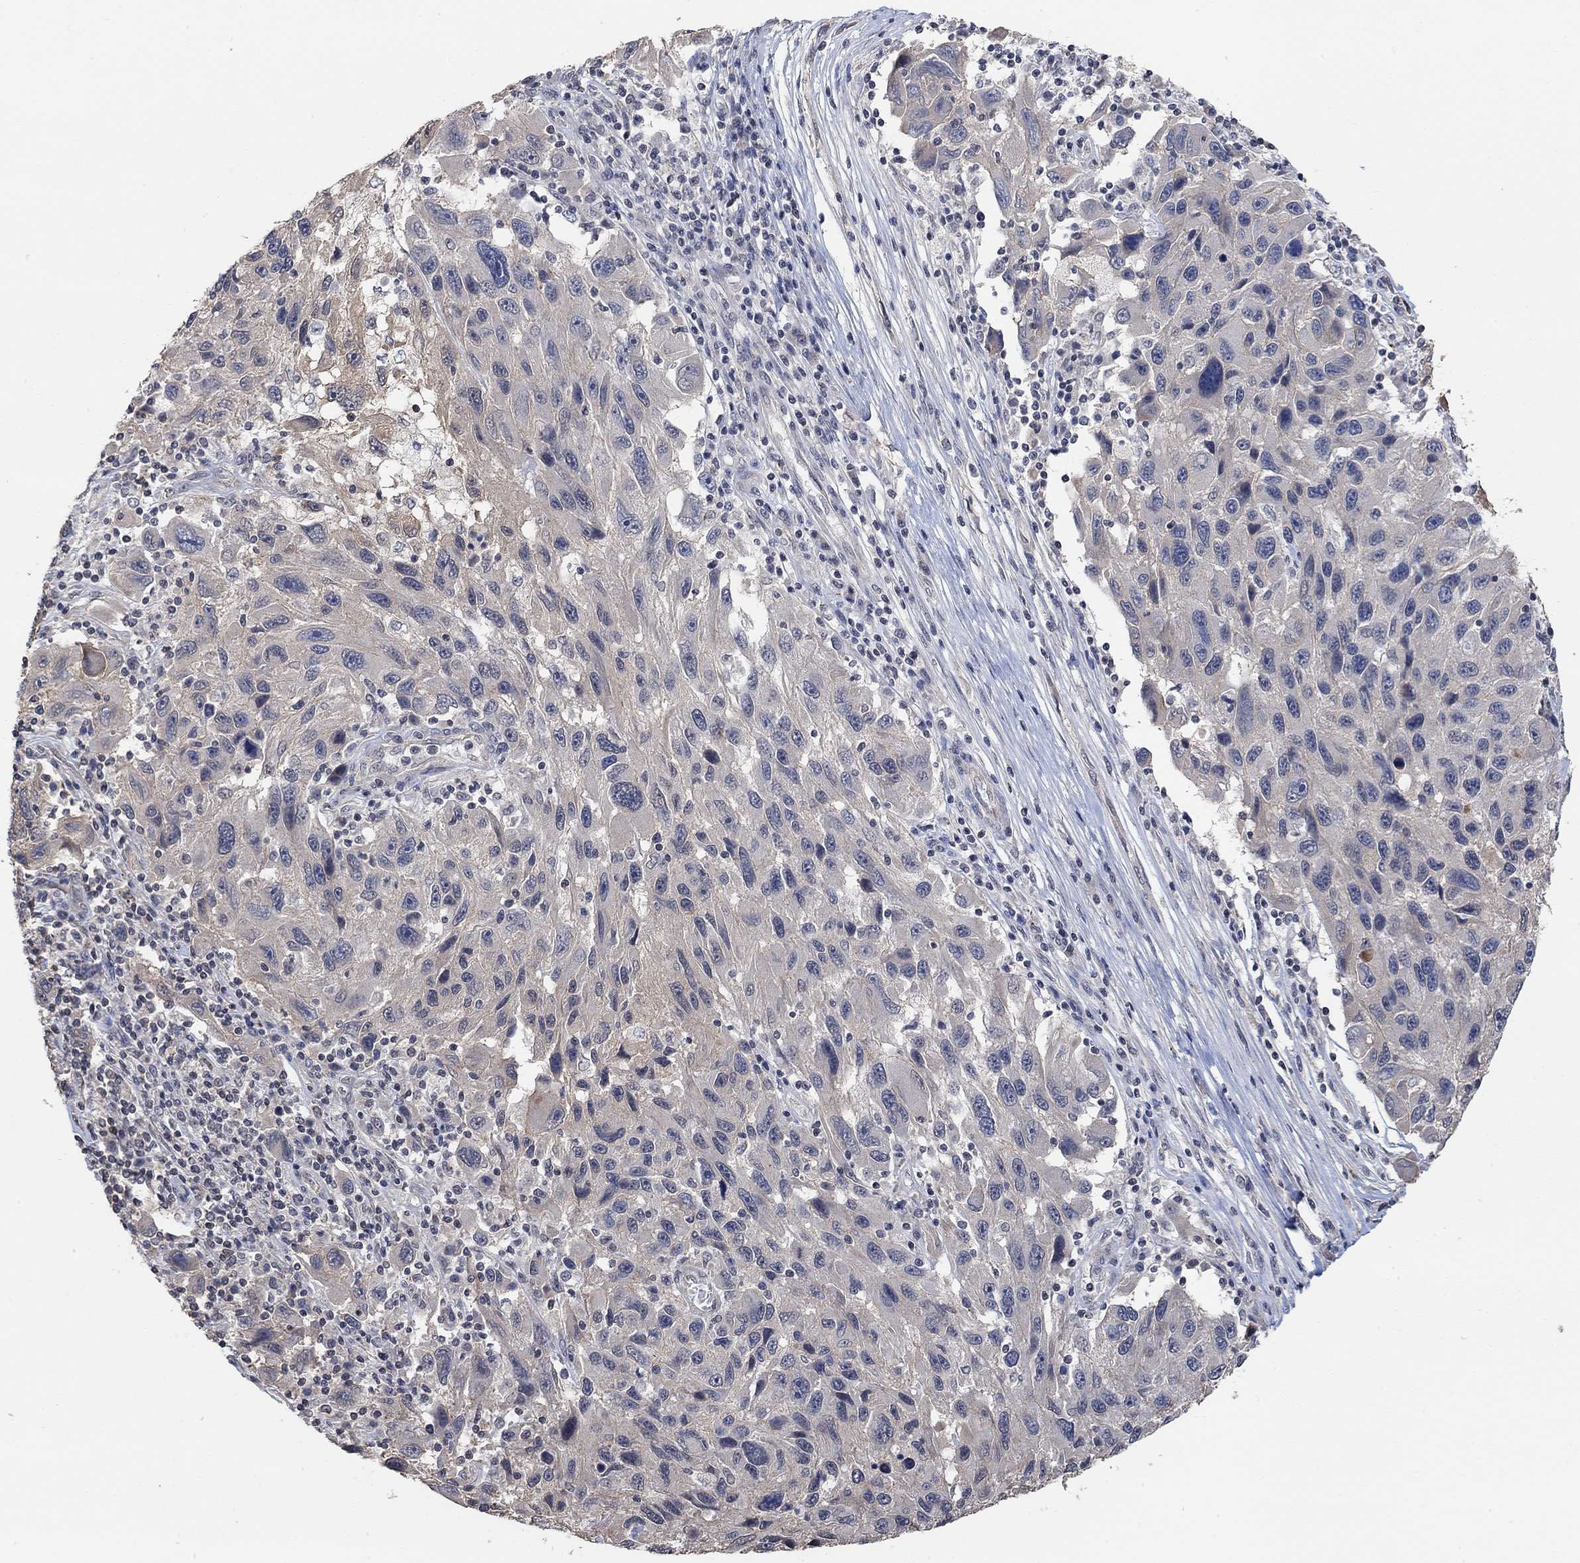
{"staining": {"intensity": "negative", "quantity": "none", "location": "none"}, "tissue": "melanoma", "cell_type": "Tumor cells", "image_type": "cancer", "snomed": [{"axis": "morphology", "description": "Malignant melanoma, NOS"}, {"axis": "topography", "description": "Skin"}], "caption": "Malignant melanoma was stained to show a protein in brown. There is no significant positivity in tumor cells.", "gene": "UNC5B", "patient": {"sex": "male", "age": 53}}